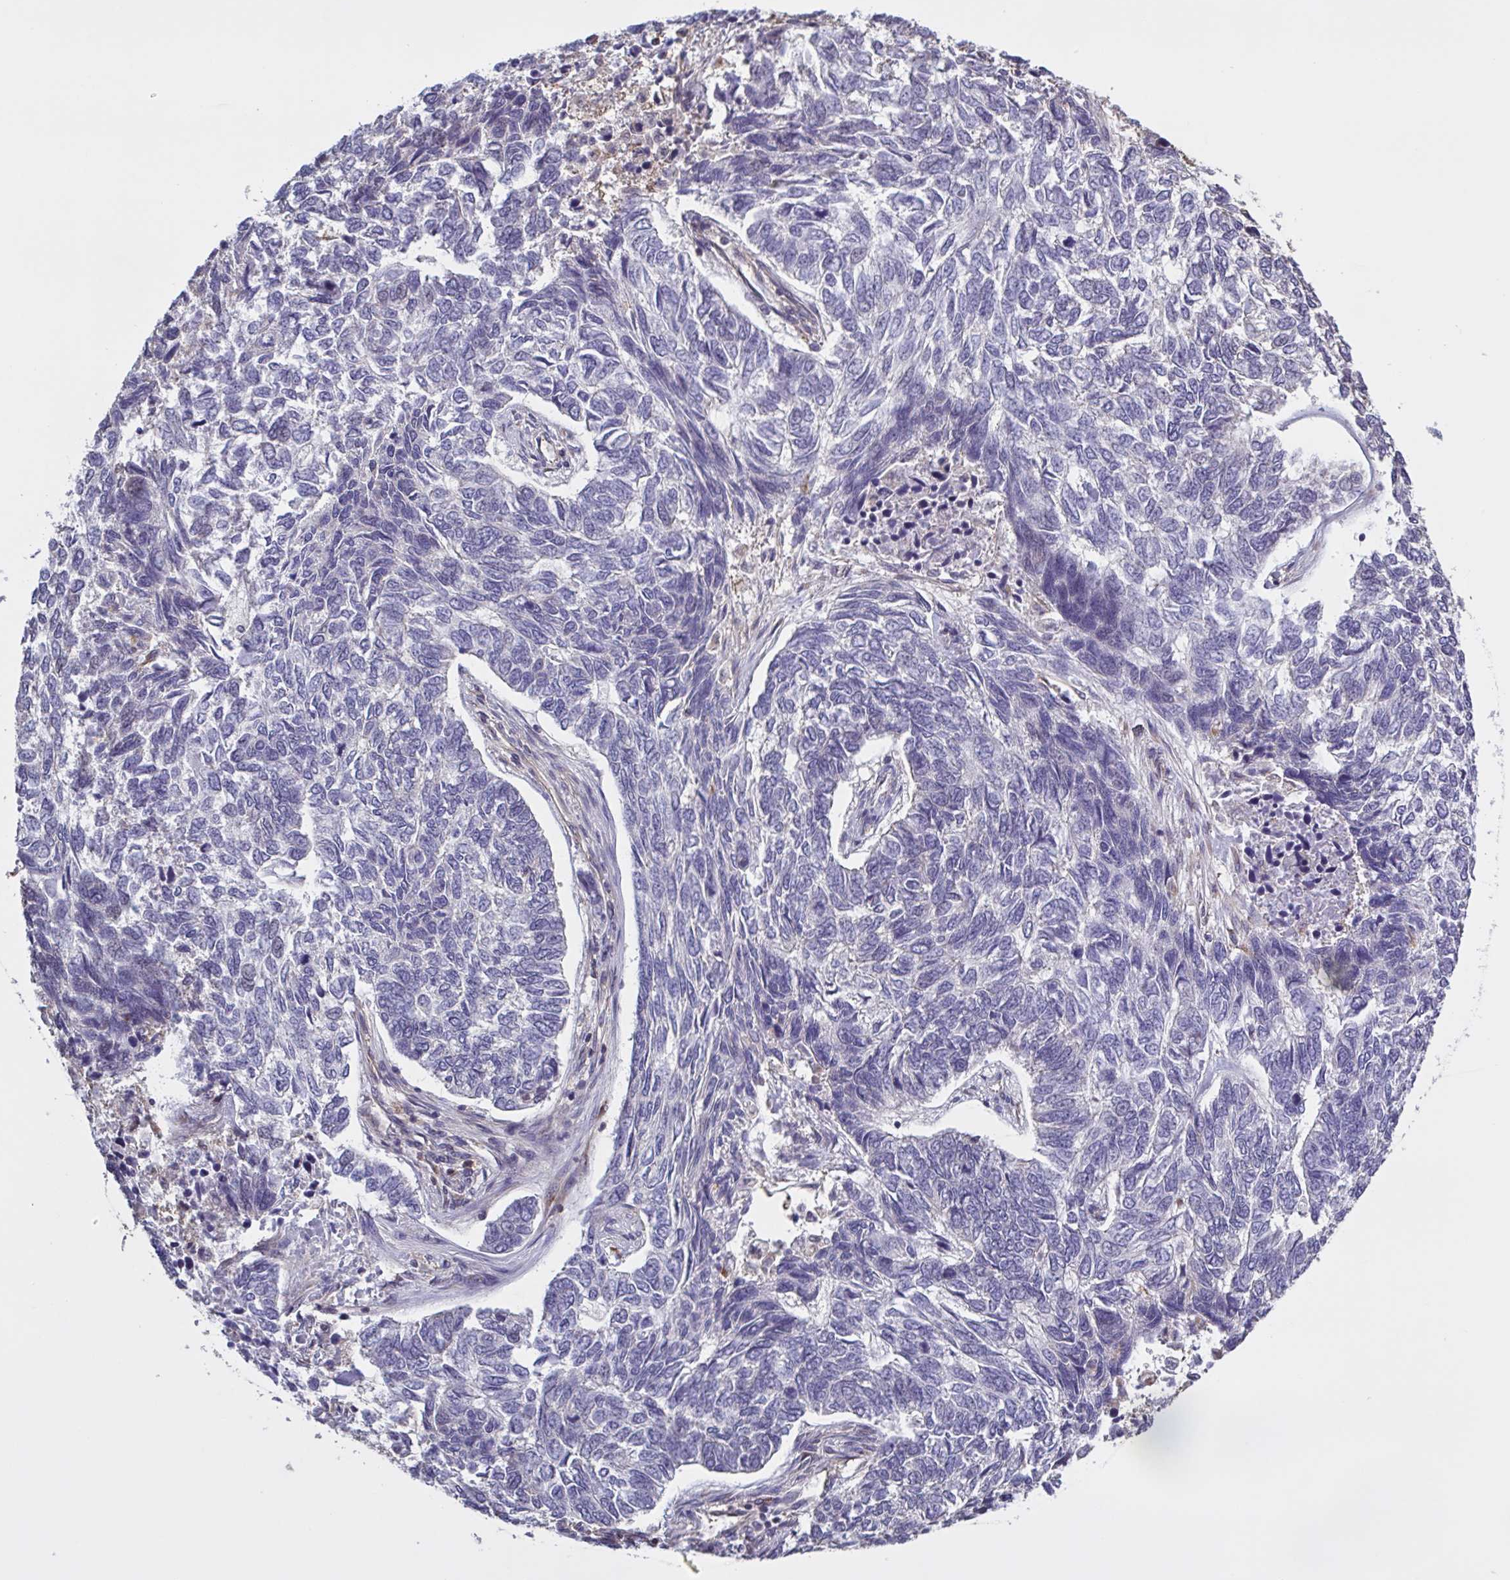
{"staining": {"intensity": "negative", "quantity": "none", "location": "none"}, "tissue": "skin cancer", "cell_type": "Tumor cells", "image_type": "cancer", "snomed": [{"axis": "morphology", "description": "Basal cell carcinoma"}, {"axis": "topography", "description": "Skin"}], "caption": "Immunohistochemistry histopathology image of neoplastic tissue: human skin basal cell carcinoma stained with DAB (3,3'-diaminobenzidine) displays no significant protein staining in tumor cells. The staining is performed using DAB brown chromogen with nuclei counter-stained in using hematoxylin.", "gene": "ZNF200", "patient": {"sex": "female", "age": 65}}